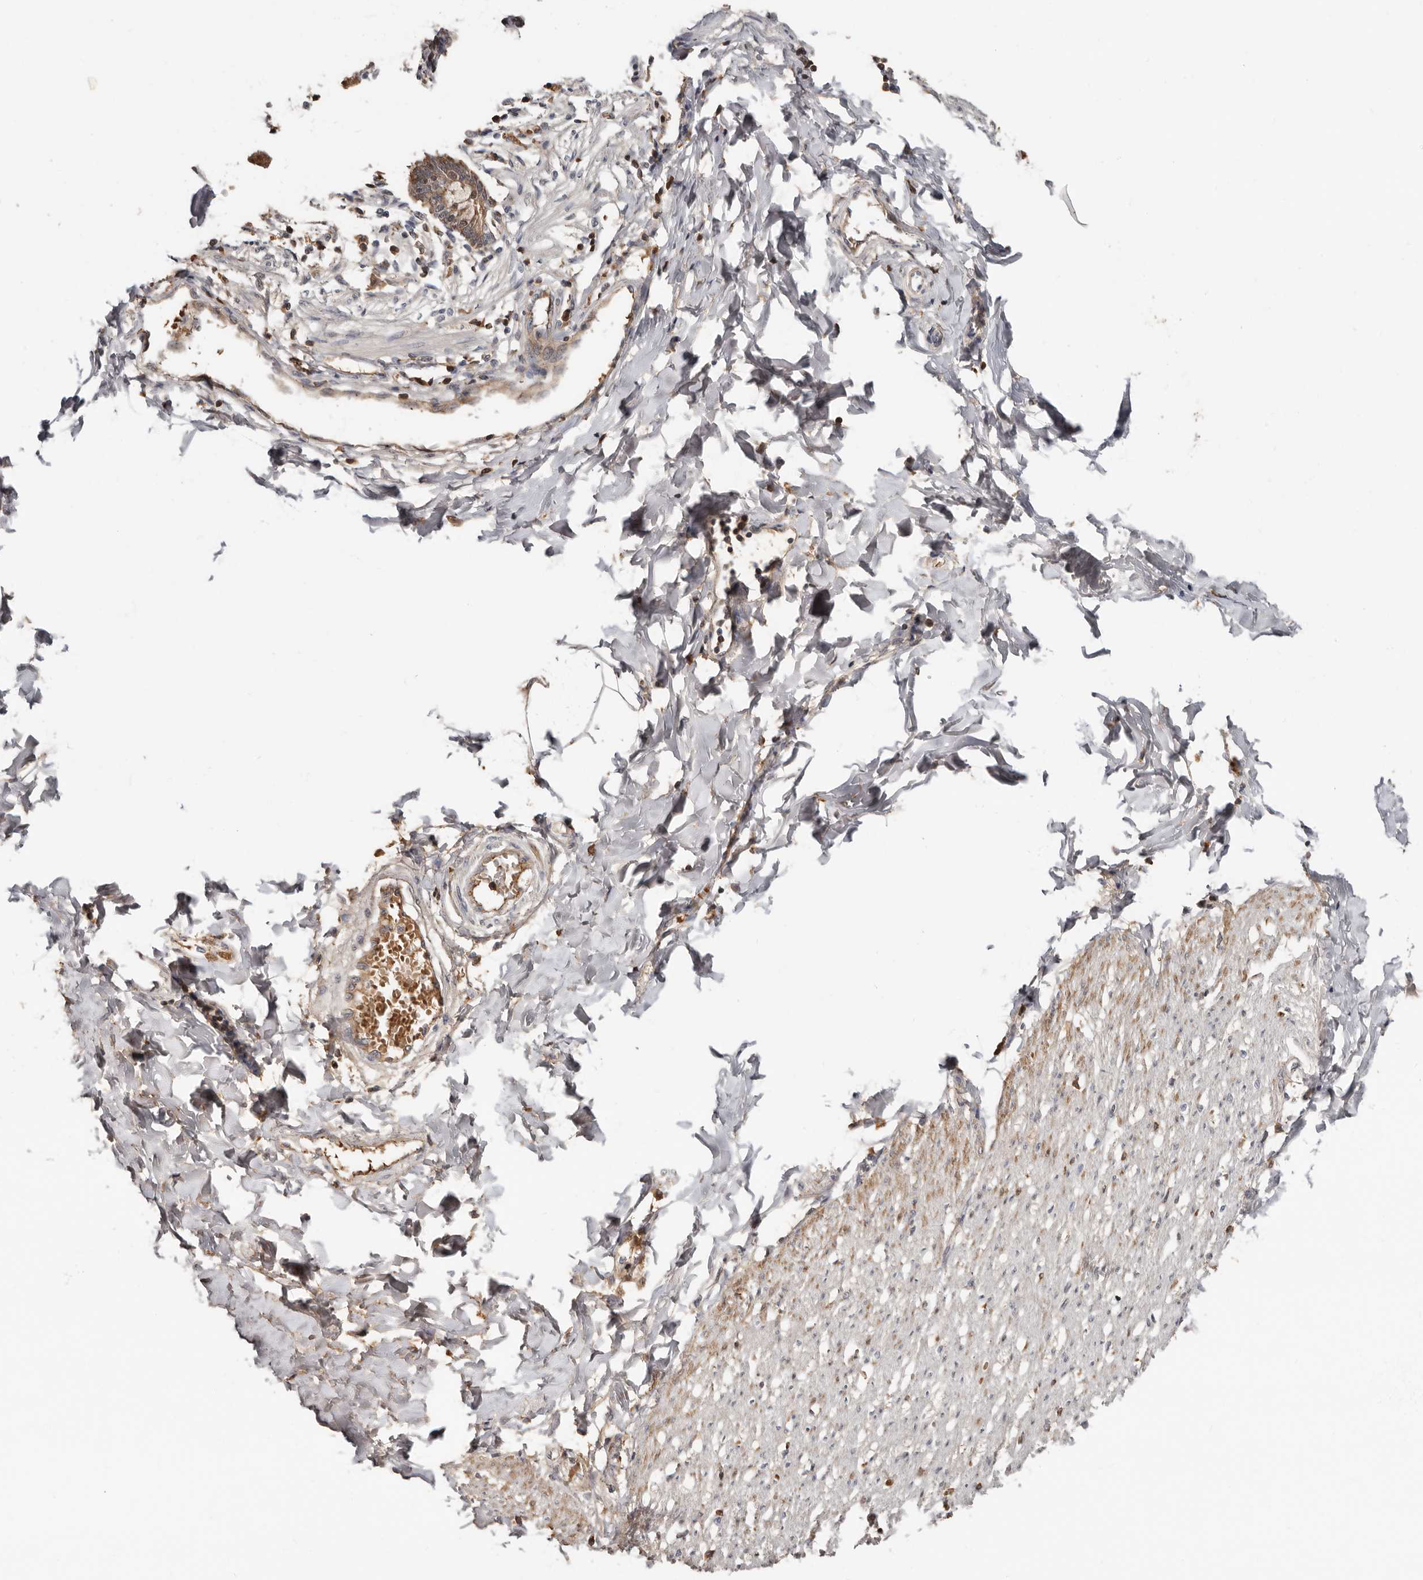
{"staining": {"intensity": "weak", "quantity": "<25%", "location": "cytoplasmic/membranous"}, "tissue": "smooth muscle", "cell_type": "Smooth muscle cells", "image_type": "normal", "snomed": [{"axis": "morphology", "description": "Normal tissue, NOS"}, {"axis": "morphology", "description": "Adenocarcinoma, NOS"}, {"axis": "topography", "description": "Colon"}, {"axis": "topography", "description": "Peripheral nerve tissue"}], "caption": "Protein analysis of normal smooth muscle displays no significant positivity in smooth muscle cells.", "gene": "LRGUK", "patient": {"sex": "male", "age": 14}}